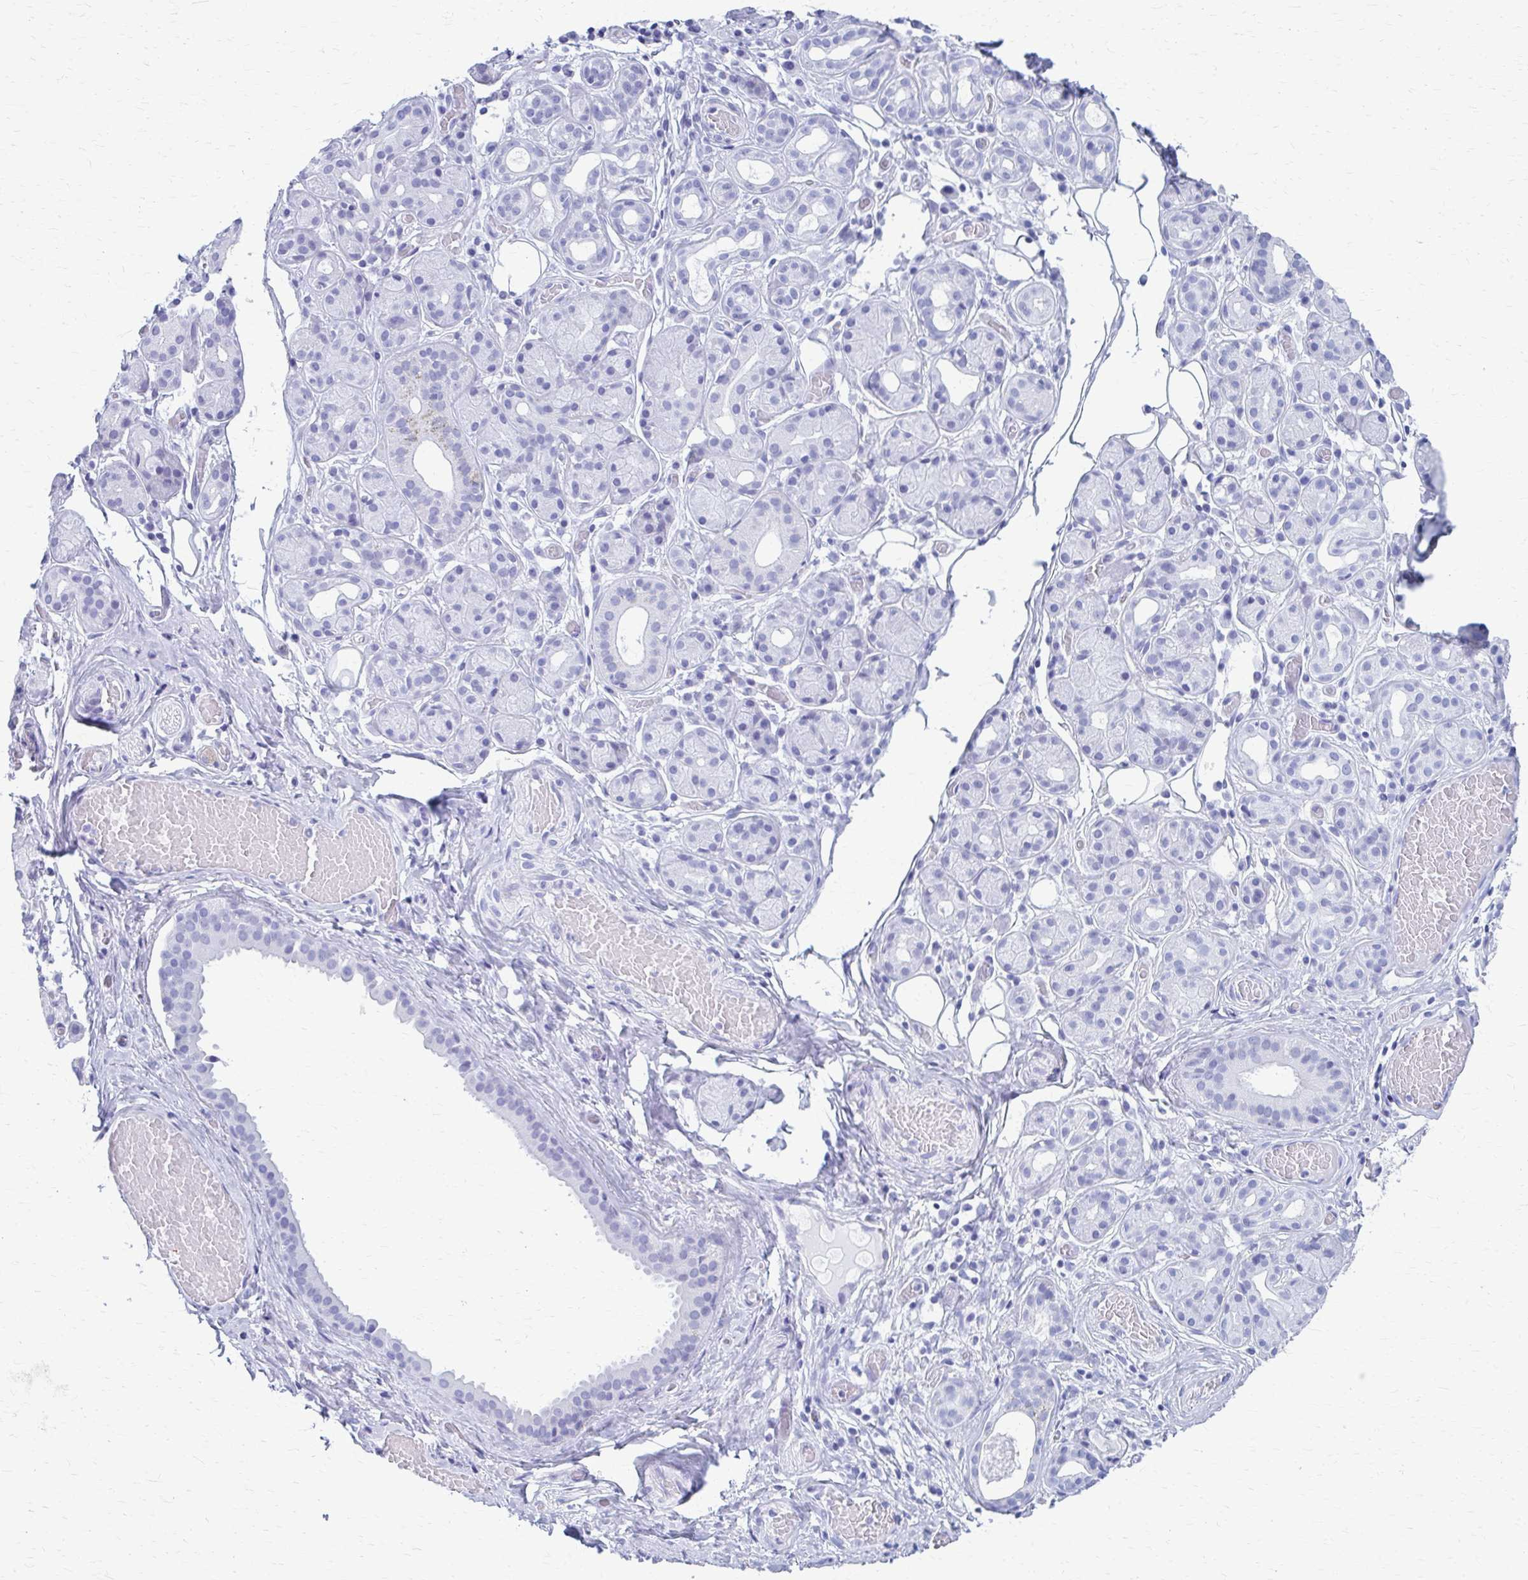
{"staining": {"intensity": "negative", "quantity": "none", "location": "none"}, "tissue": "salivary gland", "cell_type": "Glandular cells", "image_type": "normal", "snomed": [{"axis": "morphology", "description": "Normal tissue, NOS"}, {"axis": "topography", "description": "Salivary gland"}, {"axis": "topography", "description": "Peripheral nerve tissue"}], "caption": "Immunohistochemistry (IHC) photomicrograph of normal salivary gland stained for a protein (brown), which shows no expression in glandular cells.", "gene": "CELF5", "patient": {"sex": "male", "age": 71}}